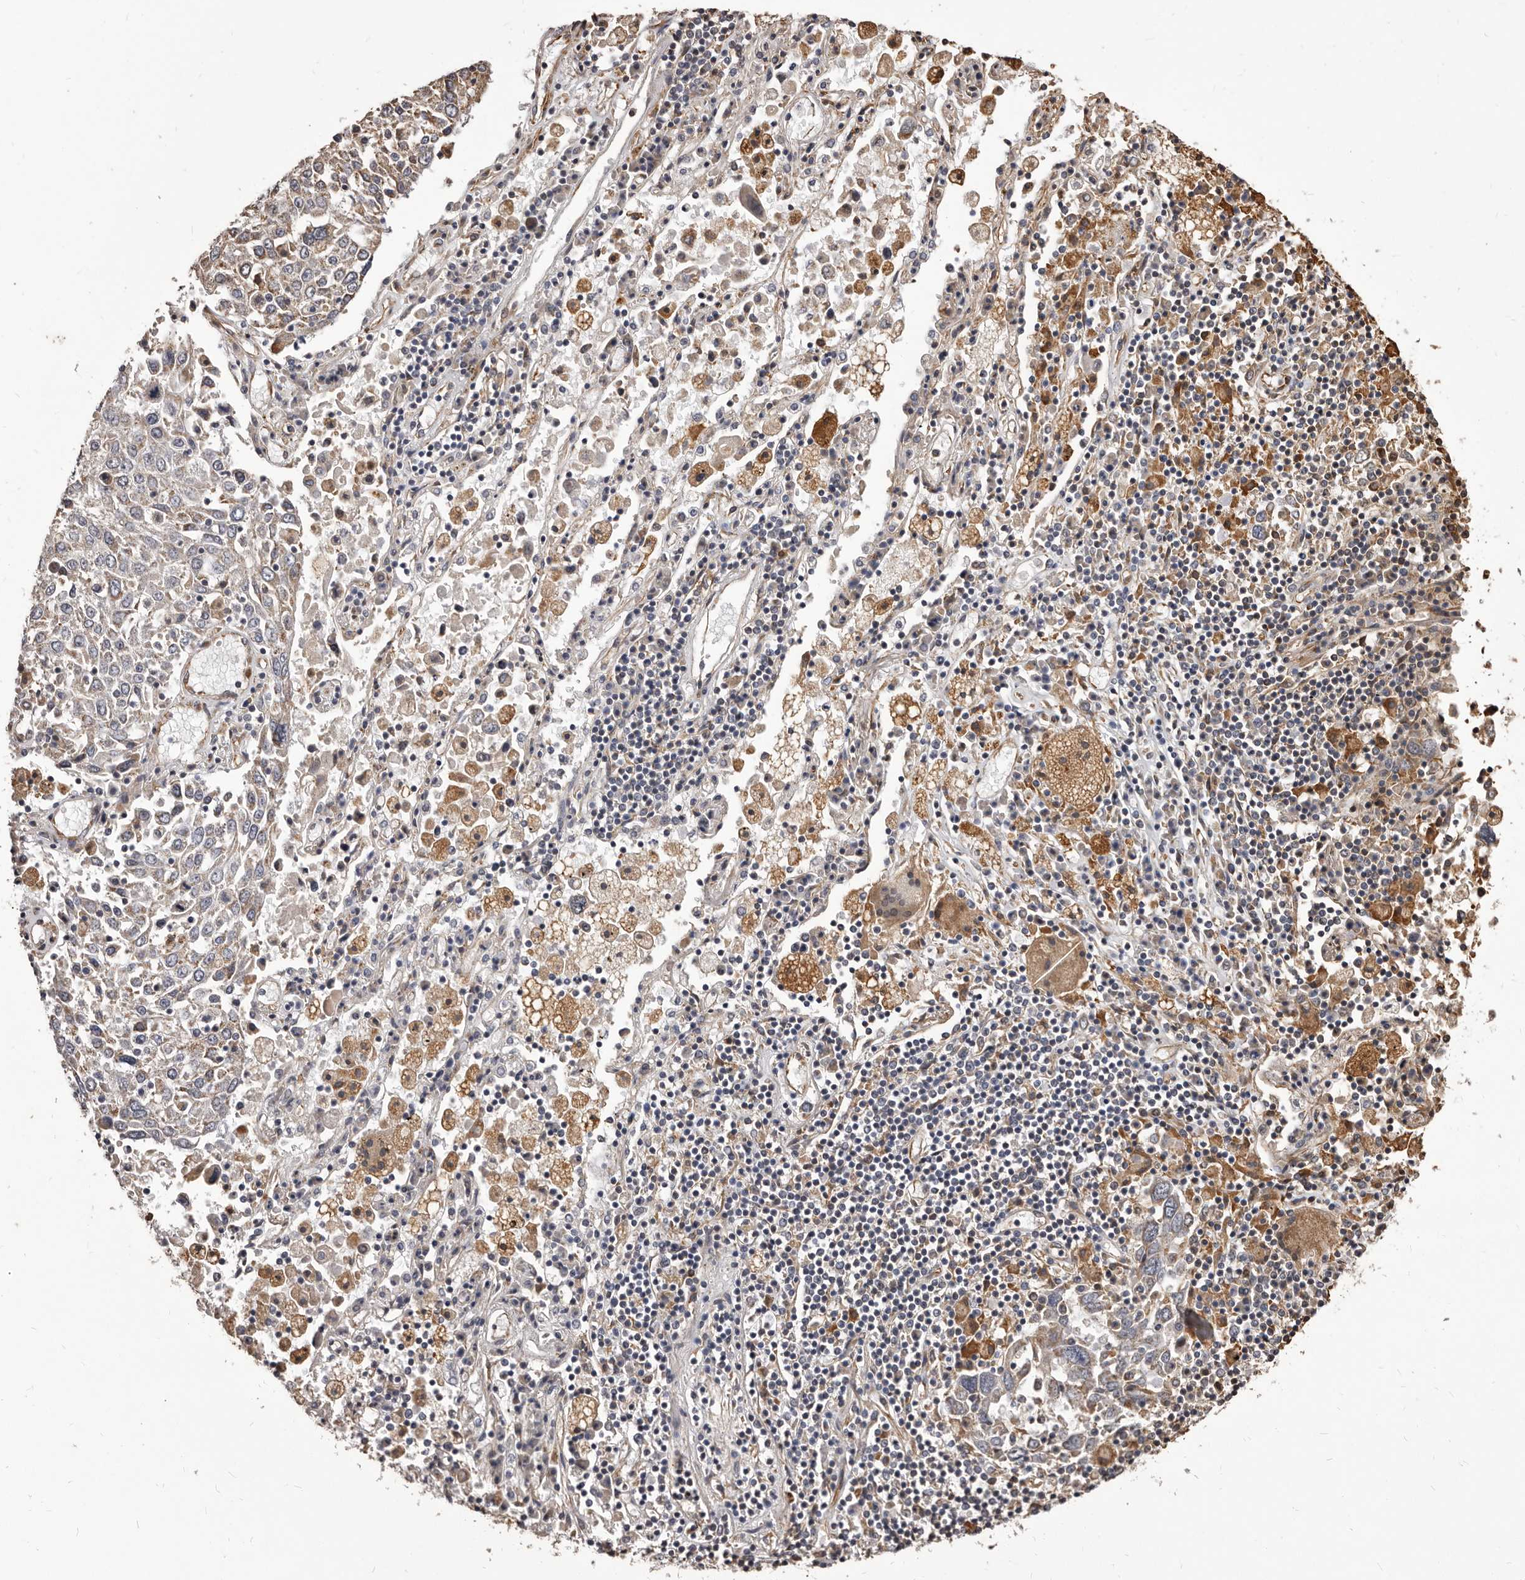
{"staining": {"intensity": "weak", "quantity": "<25%", "location": "cytoplasmic/membranous"}, "tissue": "lung cancer", "cell_type": "Tumor cells", "image_type": "cancer", "snomed": [{"axis": "morphology", "description": "Squamous cell carcinoma, NOS"}, {"axis": "topography", "description": "Lung"}], "caption": "Lung cancer (squamous cell carcinoma) stained for a protein using IHC demonstrates no staining tumor cells.", "gene": "ALPK1", "patient": {"sex": "male", "age": 65}}